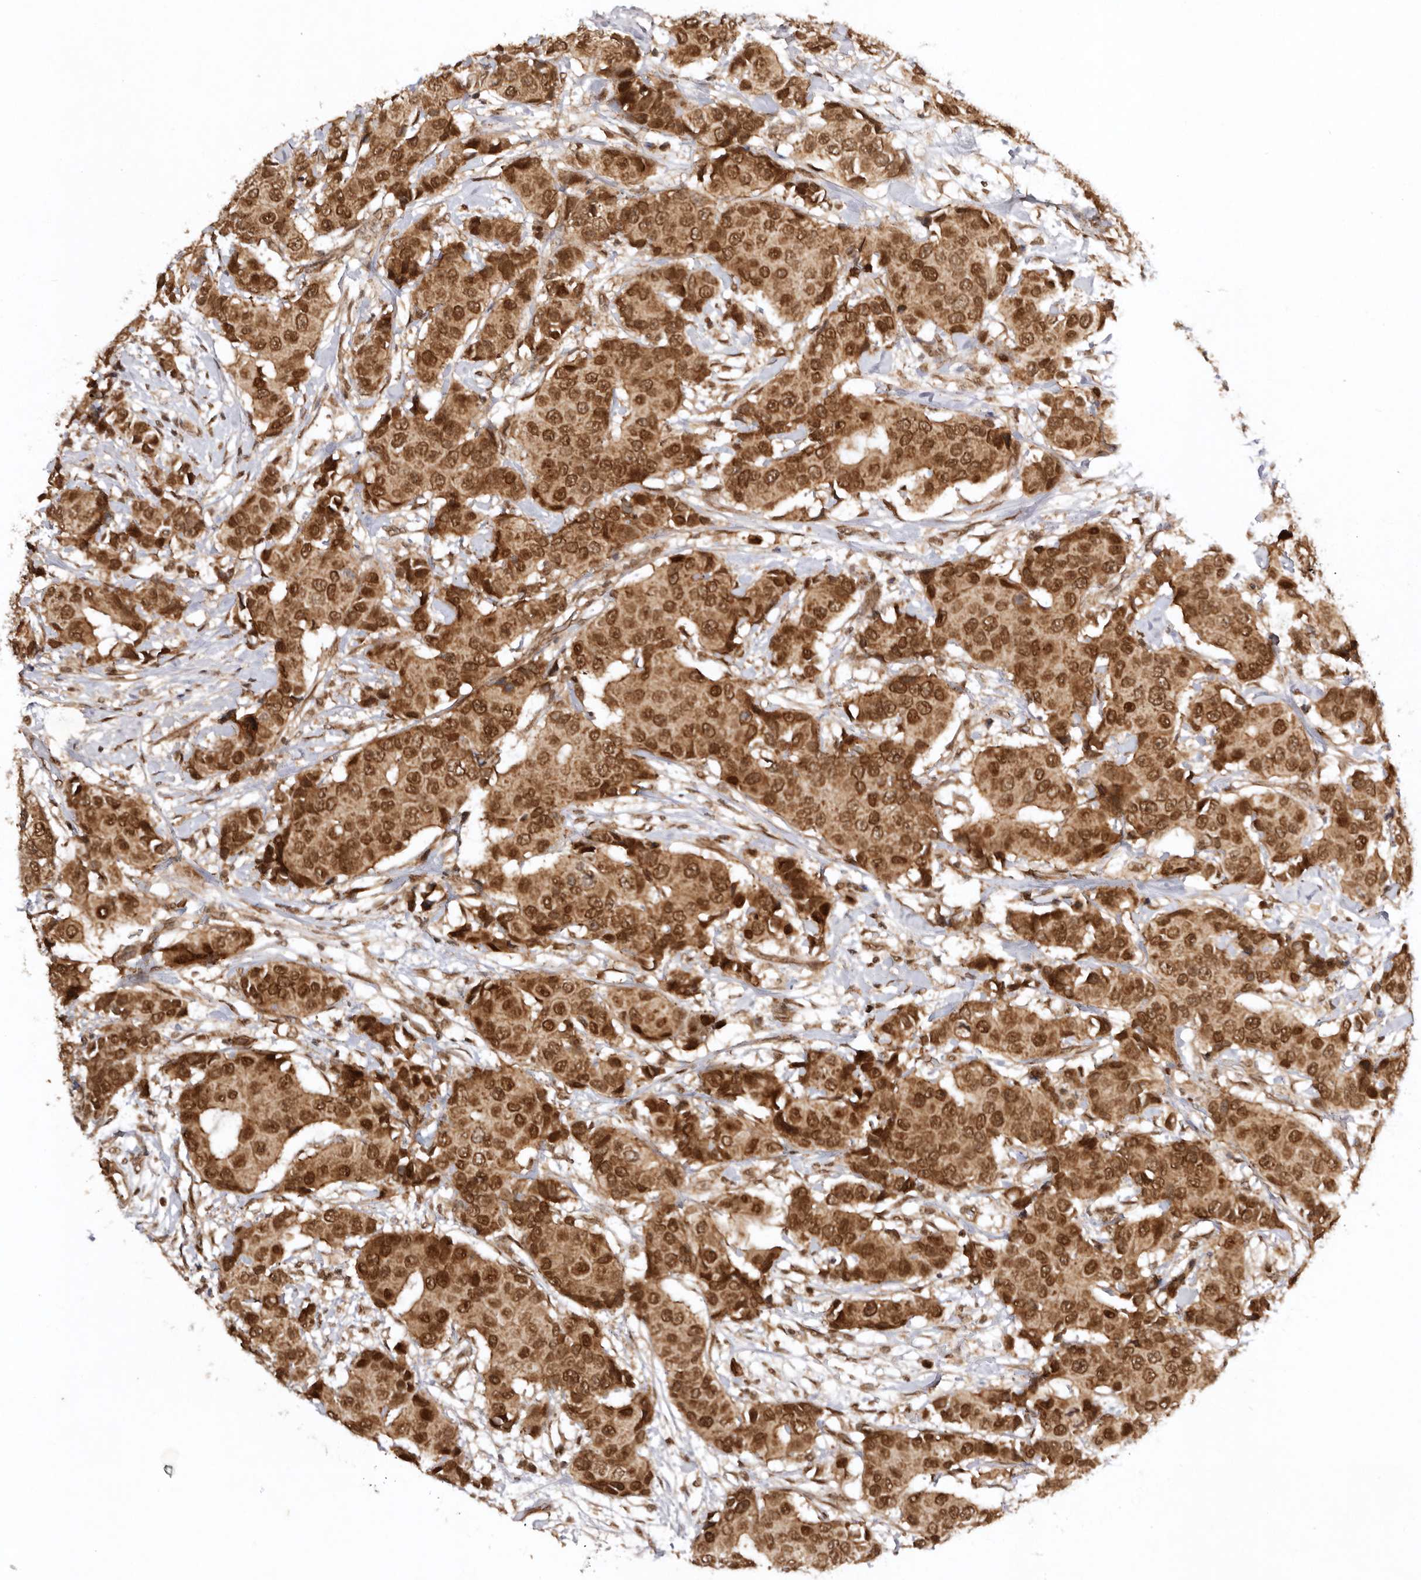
{"staining": {"intensity": "moderate", "quantity": ">75%", "location": "cytoplasmic/membranous,nuclear"}, "tissue": "breast cancer", "cell_type": "Tumor cells", "image_type": "cancer", "snomed": [{"axis": "morphology", "description": "Normal tissue, NOS"}, {"axis": "morphology", "description": "Duct carcinoma"}, {"axis": "topography", "description": "Breast"}], "caption": "A brown stain highlights moderate cytoplasmic/membranous and nuclear expression of a protein in human infiltrating ductal carcinoma (breast) tumor cells.", "gene": "TARS2", "patient": {"sex": "female", "age": 39}}